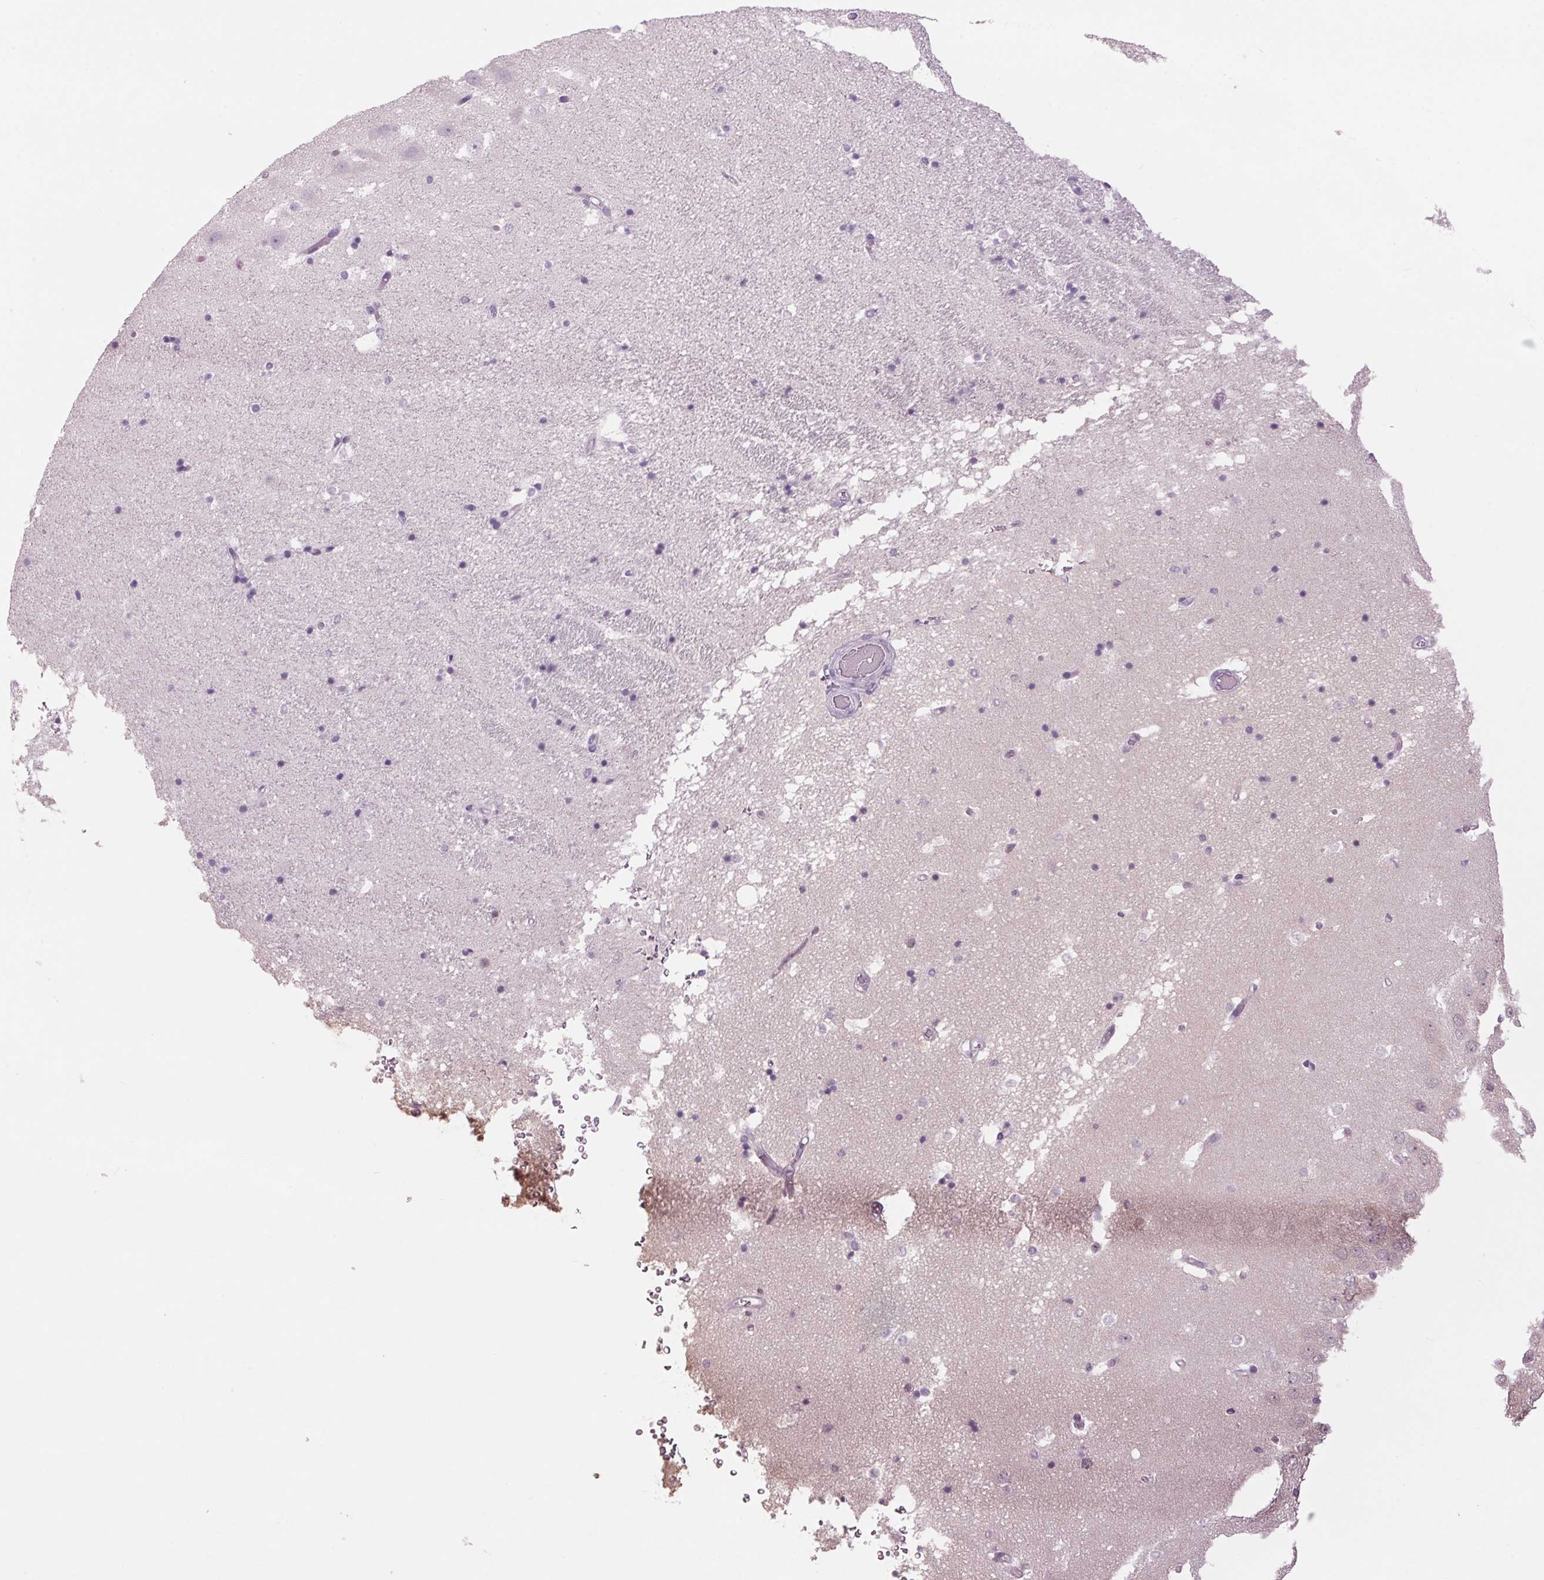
{"staining": {"intensity": "negative", "quantity": "none", "location": "none"}, "tissue": "hippocampus", "cell_type": "Glial cells", "image_type": "normal", "snomed": [{"axis": "morphology", "description": "Normal tissue, NOS"}, {"axis": "topography", "description": "Hippocampus"}], "caption": "Immunohistochemistry (IHC) micrograph of benign human hippocampus stained for a protein (brown), which demonstrates no expression in glial cells.", "gene": "PPP1R1A", "patient": {"sex": "male", "age": 58}}